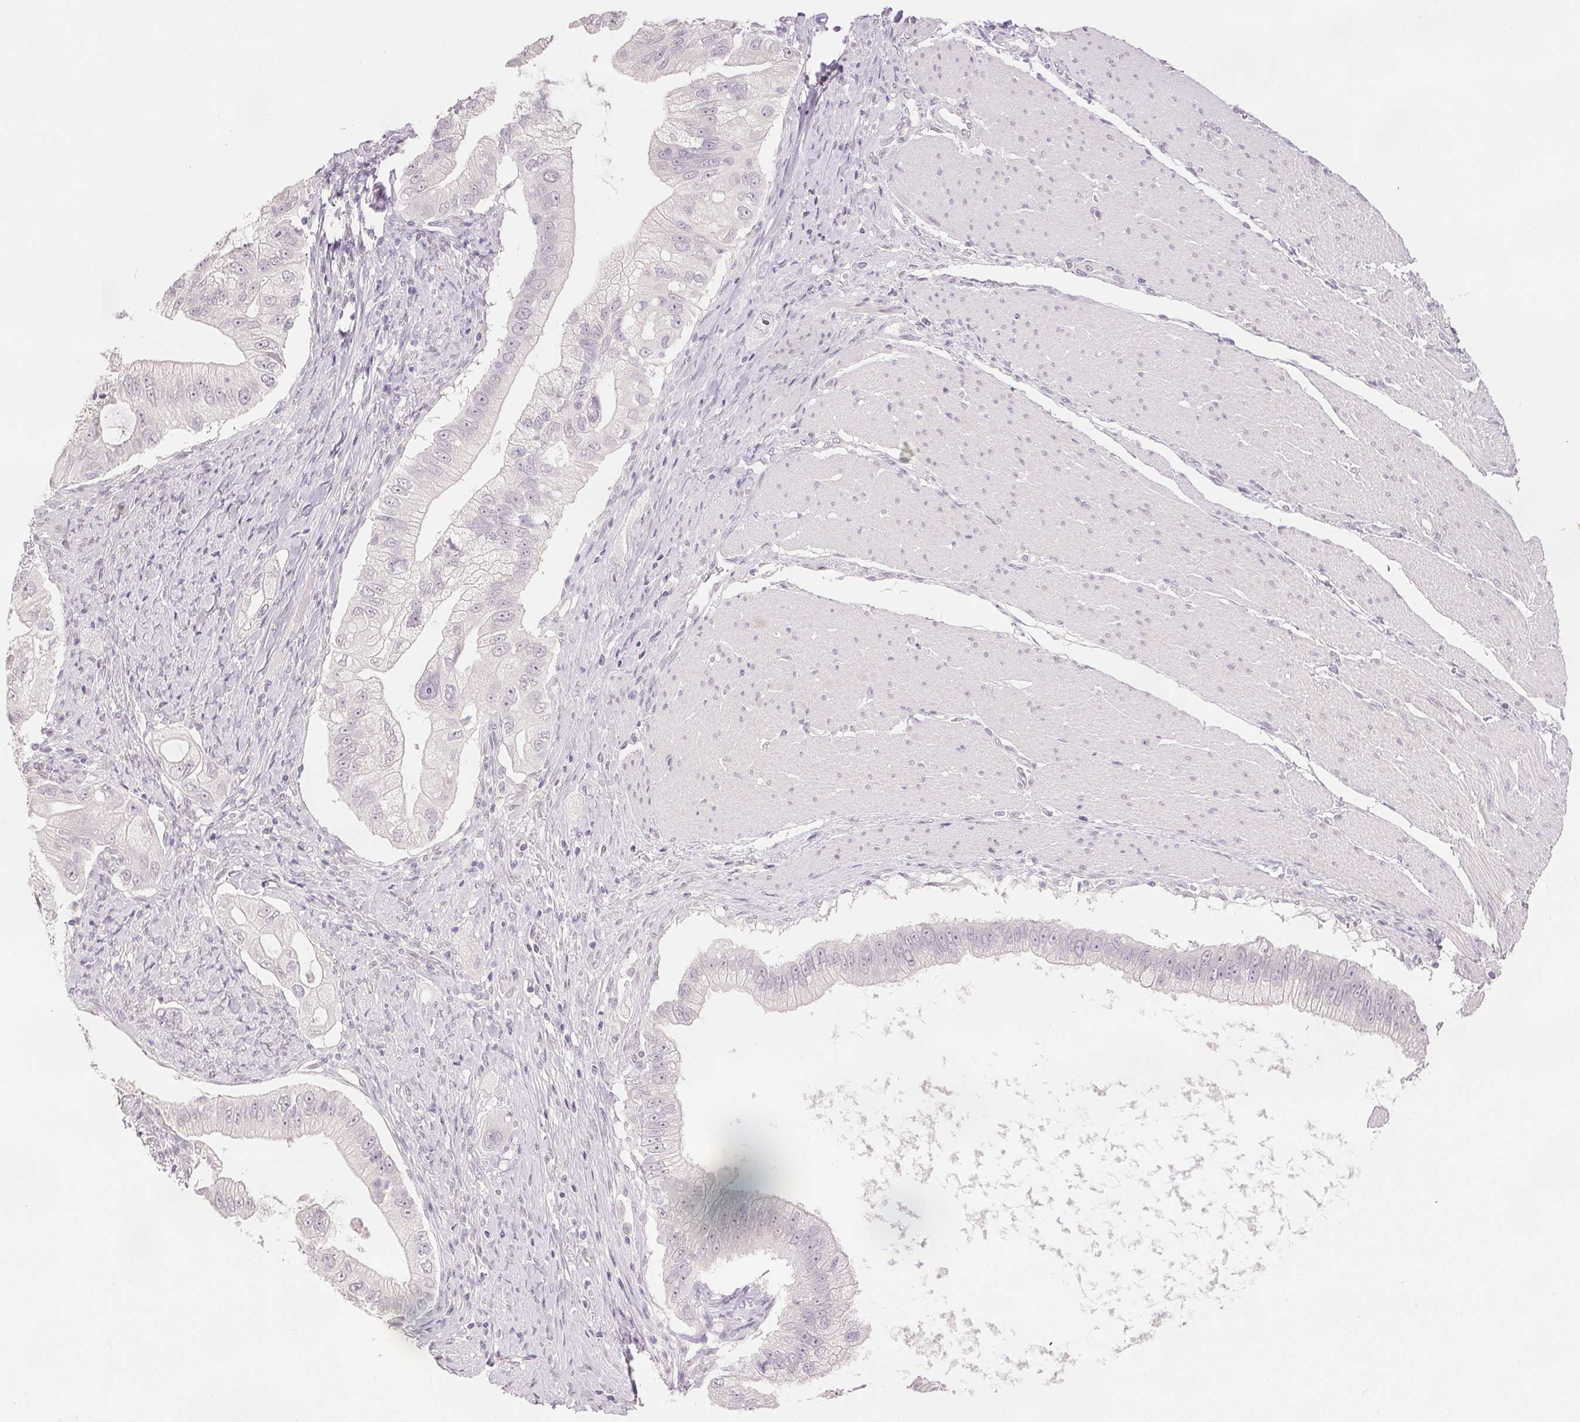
{"staining": {"intensity": "negative", "quantity": "none", "location": "none"}, "tissue": "pancreatic cancer", "cell_type": "Tumor cells", "image_type": "cancer", "snomed": [{"axis": "morphology", "description": "Adenocarcinoma, NOS"}, {"axis": "topography", "description": "Pancreas"}], "caption": "DAB (3,3'-diaminobenzidine) immunohistochemical staining of human pancreatic cancer displays no significant staining in tumor cells. Nuclei are stained in blue.", "gene": "SLC27A5", "patient": {"sex": "male", "age": 70}}